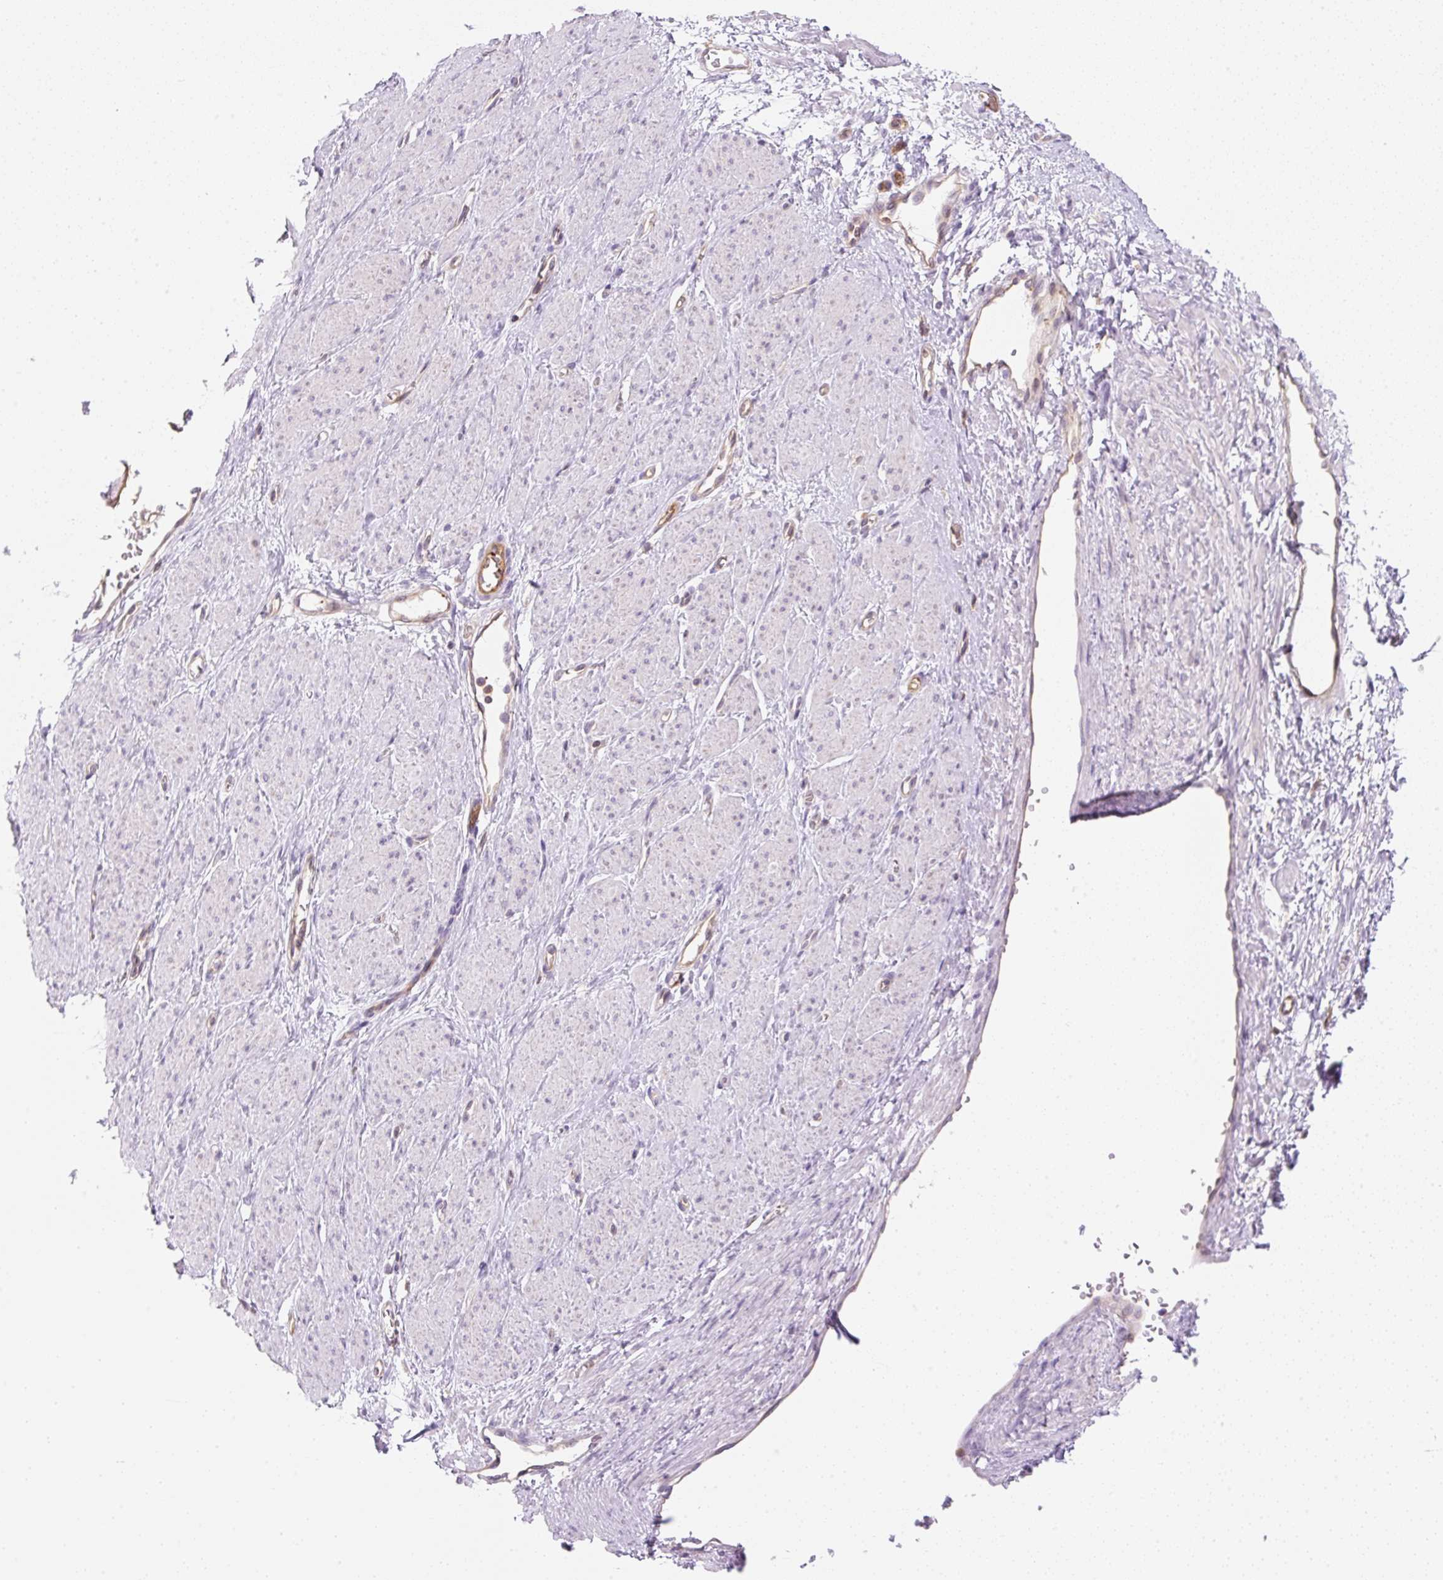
{"staining": {"intensity": "negative", "quantity": "none", "location": "none"}, "tissue": "smooth muscle", "cell_type": "Smooth muscle cells", "image_type": "normal", "snomed": [{"axis": "morphology", "description": "Normal tissue, NOS"}, {"axis": "topography", "description": "Smooth muscle"}, {"axis": "topography", "description": "Uterus"}], "caption": "Histopathology image shows no protein expression in smooth muscle cells of unremarkable smooth muscle. (Brightfield microscopy of DAB (3,3'-diaminobenzidine) immunohistochemistry (IHC) at high magnification).", "gene": "OMA1", "patient": {"sex": "female", "age": 39}}